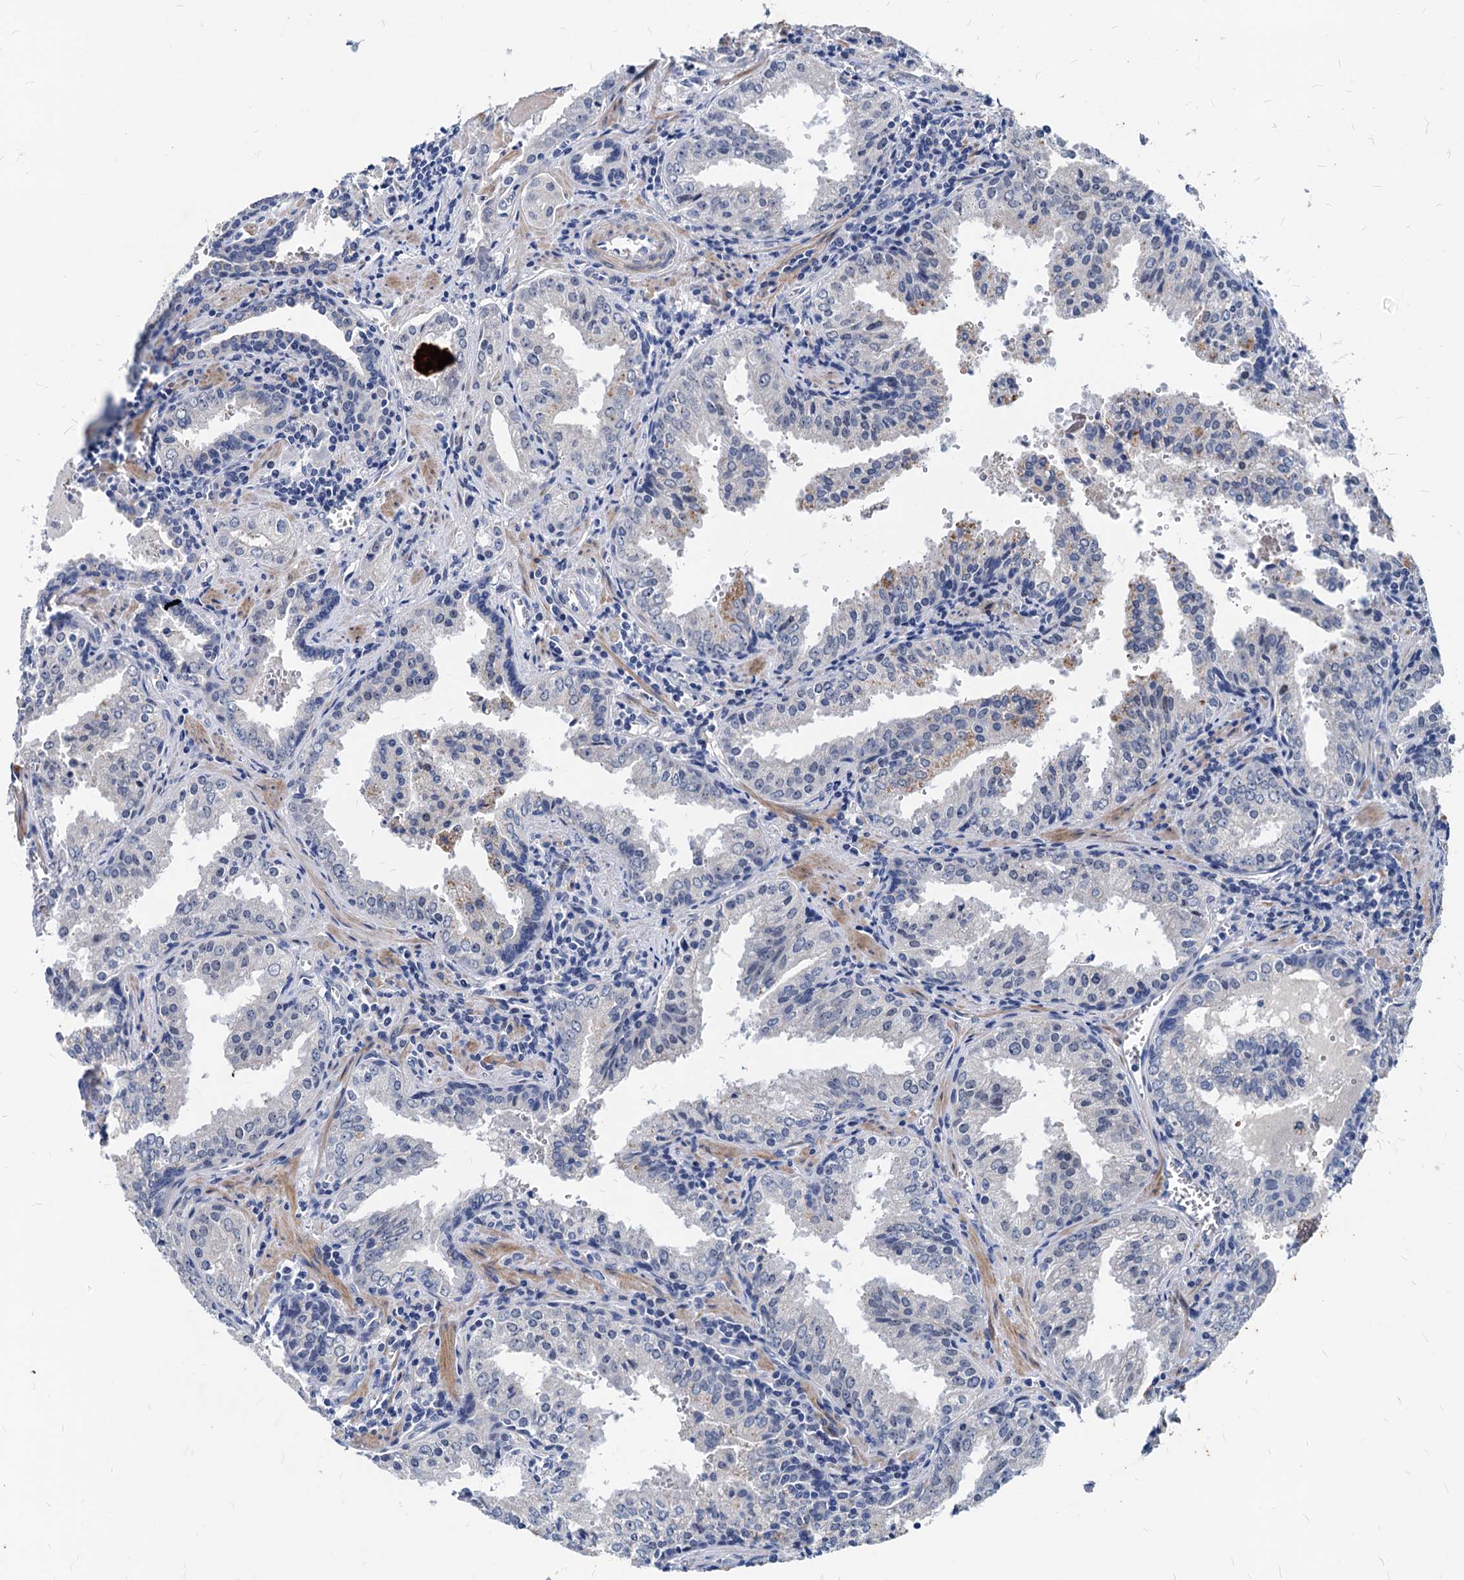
{"staining": {"intensity": "negative", "quantity": "none", "location": "none"}, "tissue": "prostate cancer", "cell_type": "Tumor cells", "image_type": "cancer", "snomed": [{"axis": "morphology", "description": "Adenocarcinoma, High grade"}, {"axis": "topography", "description": "Prostate"}], "caption": "Prostate cancer was stained to show a protein in brown. There is no significant positivity in tumor cells. (Immunohistochemistry, brightfield microscopy, high magnification).", "gene": "HSF2", "patient": {"sex": "male", "age": 68}}